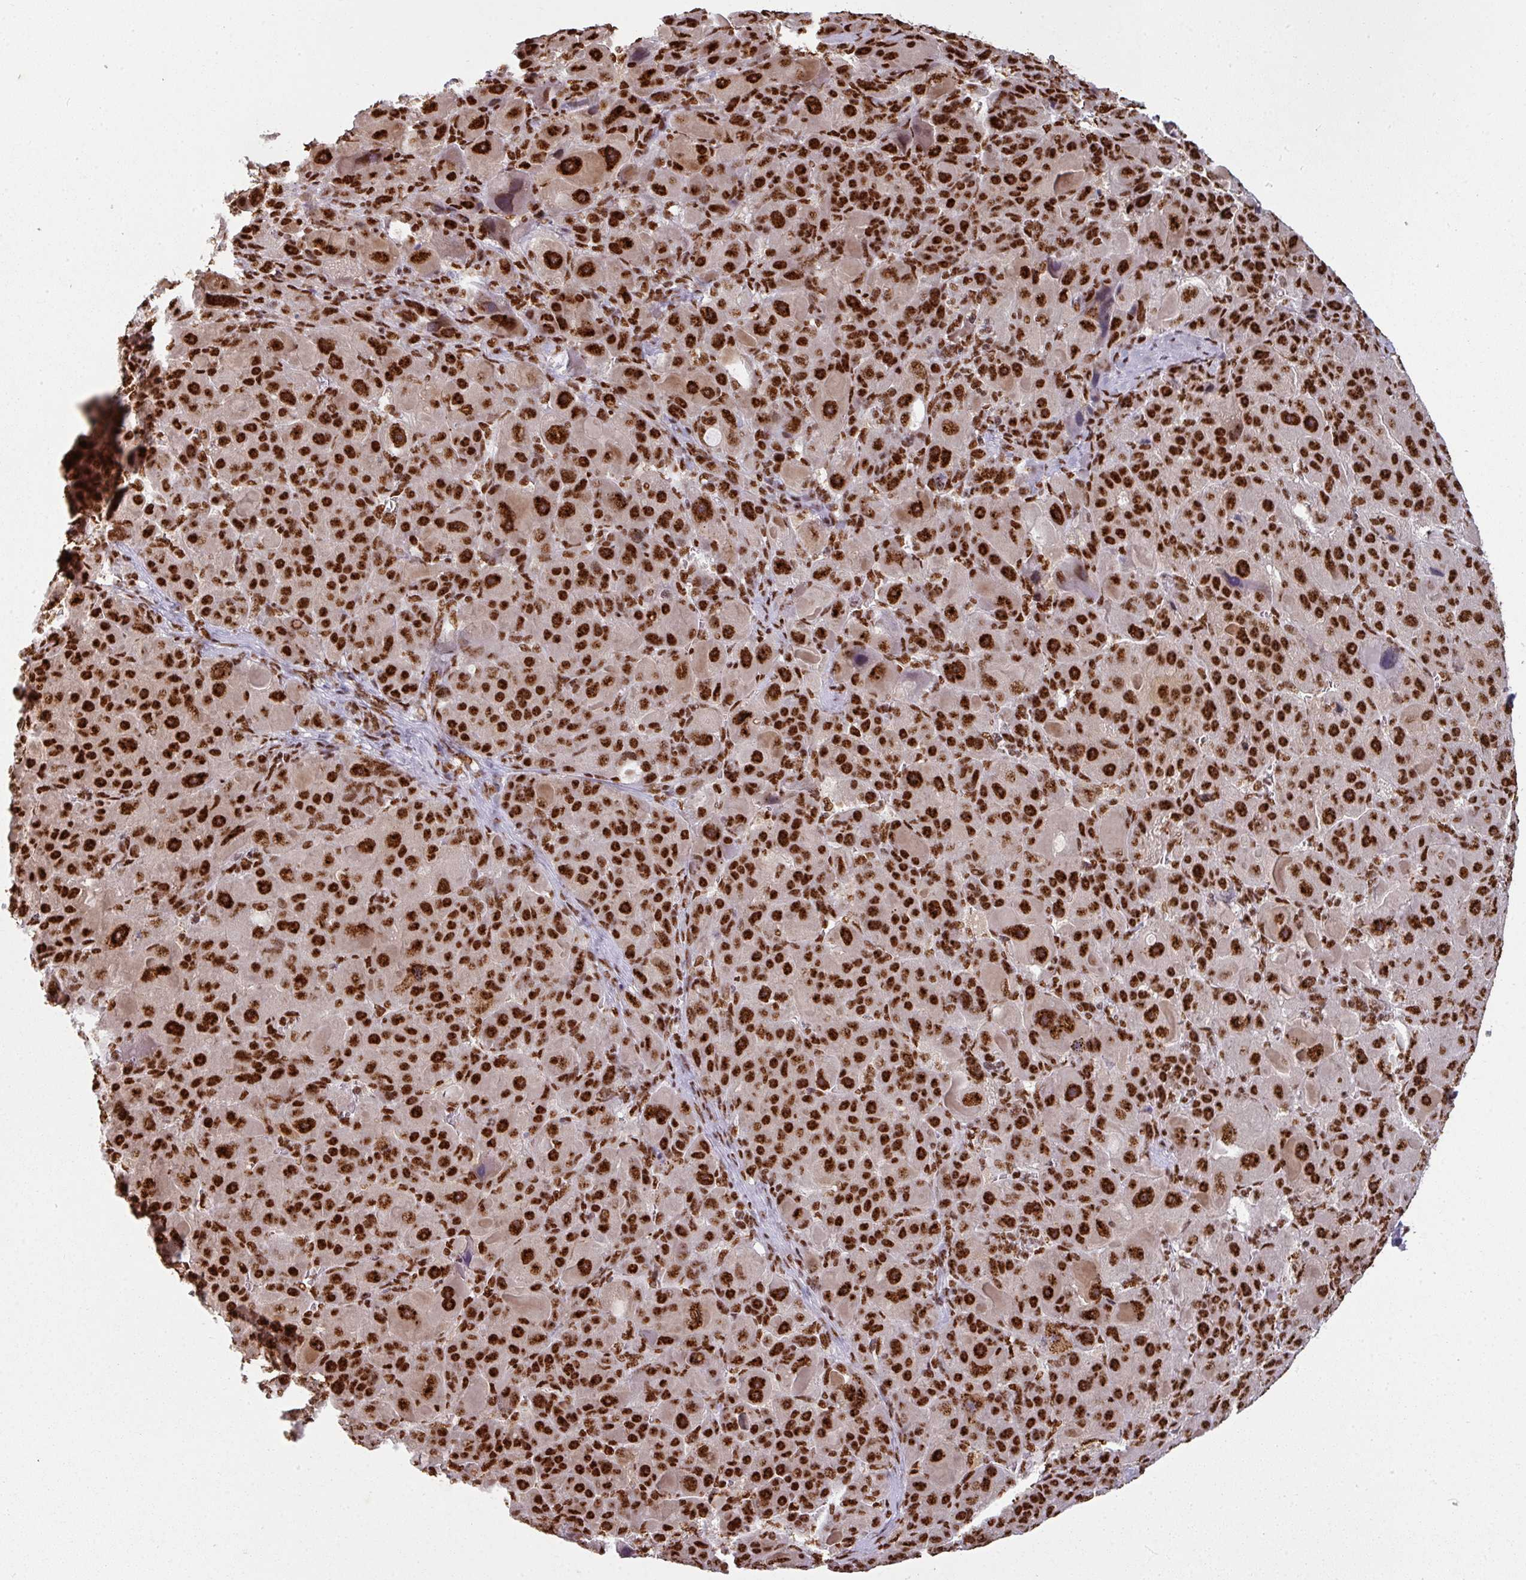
{"staining": {"intensity": "strong", "quantity": ">75%", "location": "nuclear"}, "tissue": "liver cancer", "cell_type": "Tumor cells", "image_type": "cancer", "snomed": [{"axis": "morphology", "description": "Carcinoma, Hepatocellular, NOS"}, {"axis": "topography", "description": "Liver"}], "caption": "Protein expression analysis of human liver cancer (hepatocellular carcinoma) reveals strong nuclear positivity in about >75% of tumor cells.", "gene": "SIK3", "patient": {"sex": "male", "age": 76}}